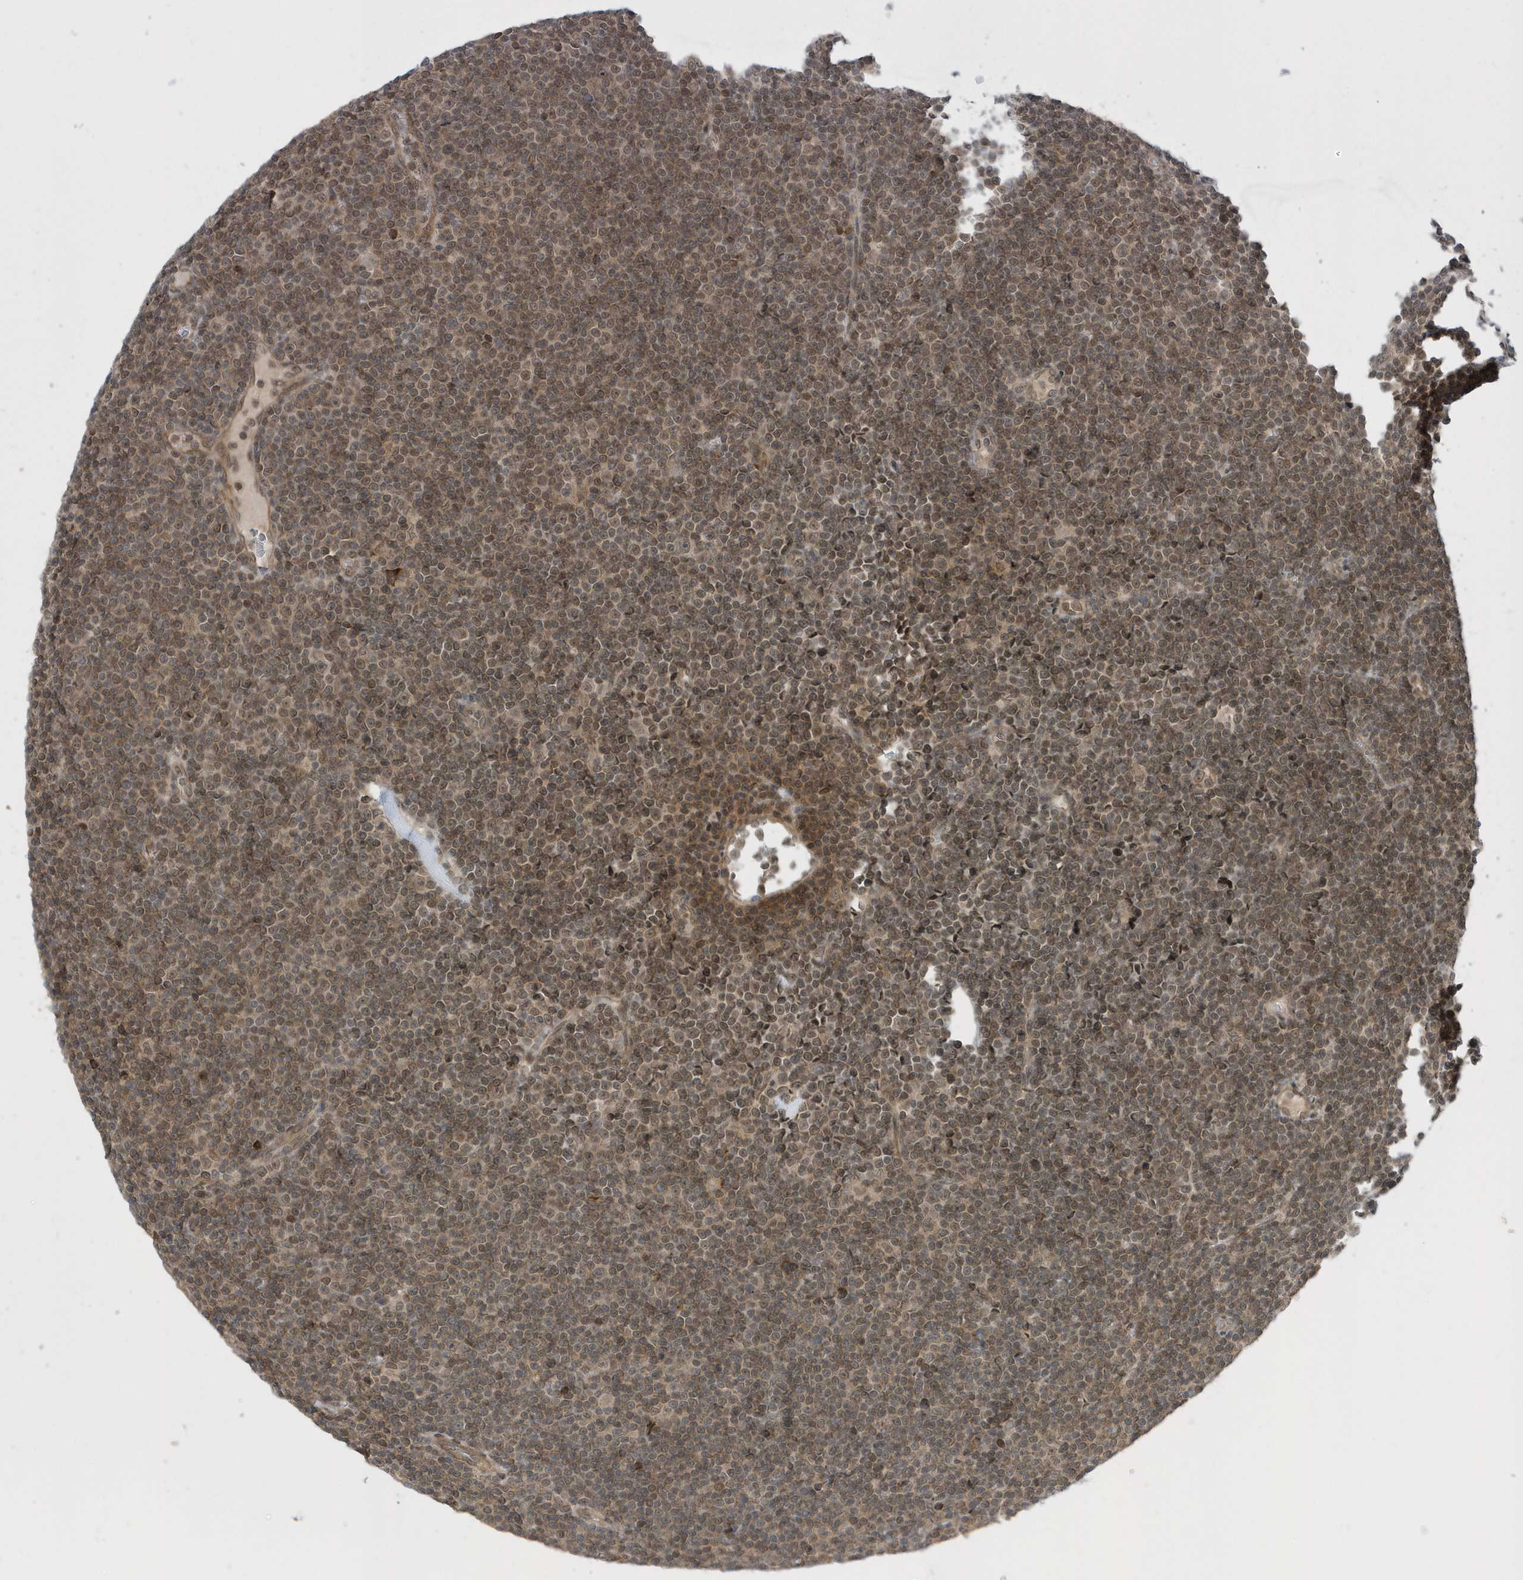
{"staining": {"intensity": "moderate", "quantity": ">75%", "location": "cytoplasmic/membranous,nuclear"}, "tissue": "lymphoma", "cell_type": "Tumor cells", "image_type": "cancer", "snomed": [{"axis": "morphology", "description": "Malignant lymphoma, non-Hodgkin's type, Low grade"}, {"axis": "topography", "description": "Lymph node"}], "caption": "Immunohistochemical staining of malignant lymphoma, non-Hodgkin's type (low-grade) demonstrates moderate cytoplasmic/membranous and nuclear protein expression in about >75% of tumor cells. (IHC, brightfield microscopy, high magnification).", "gene": "METTL21A", "patient": {"sex": "female", "age": 67}}